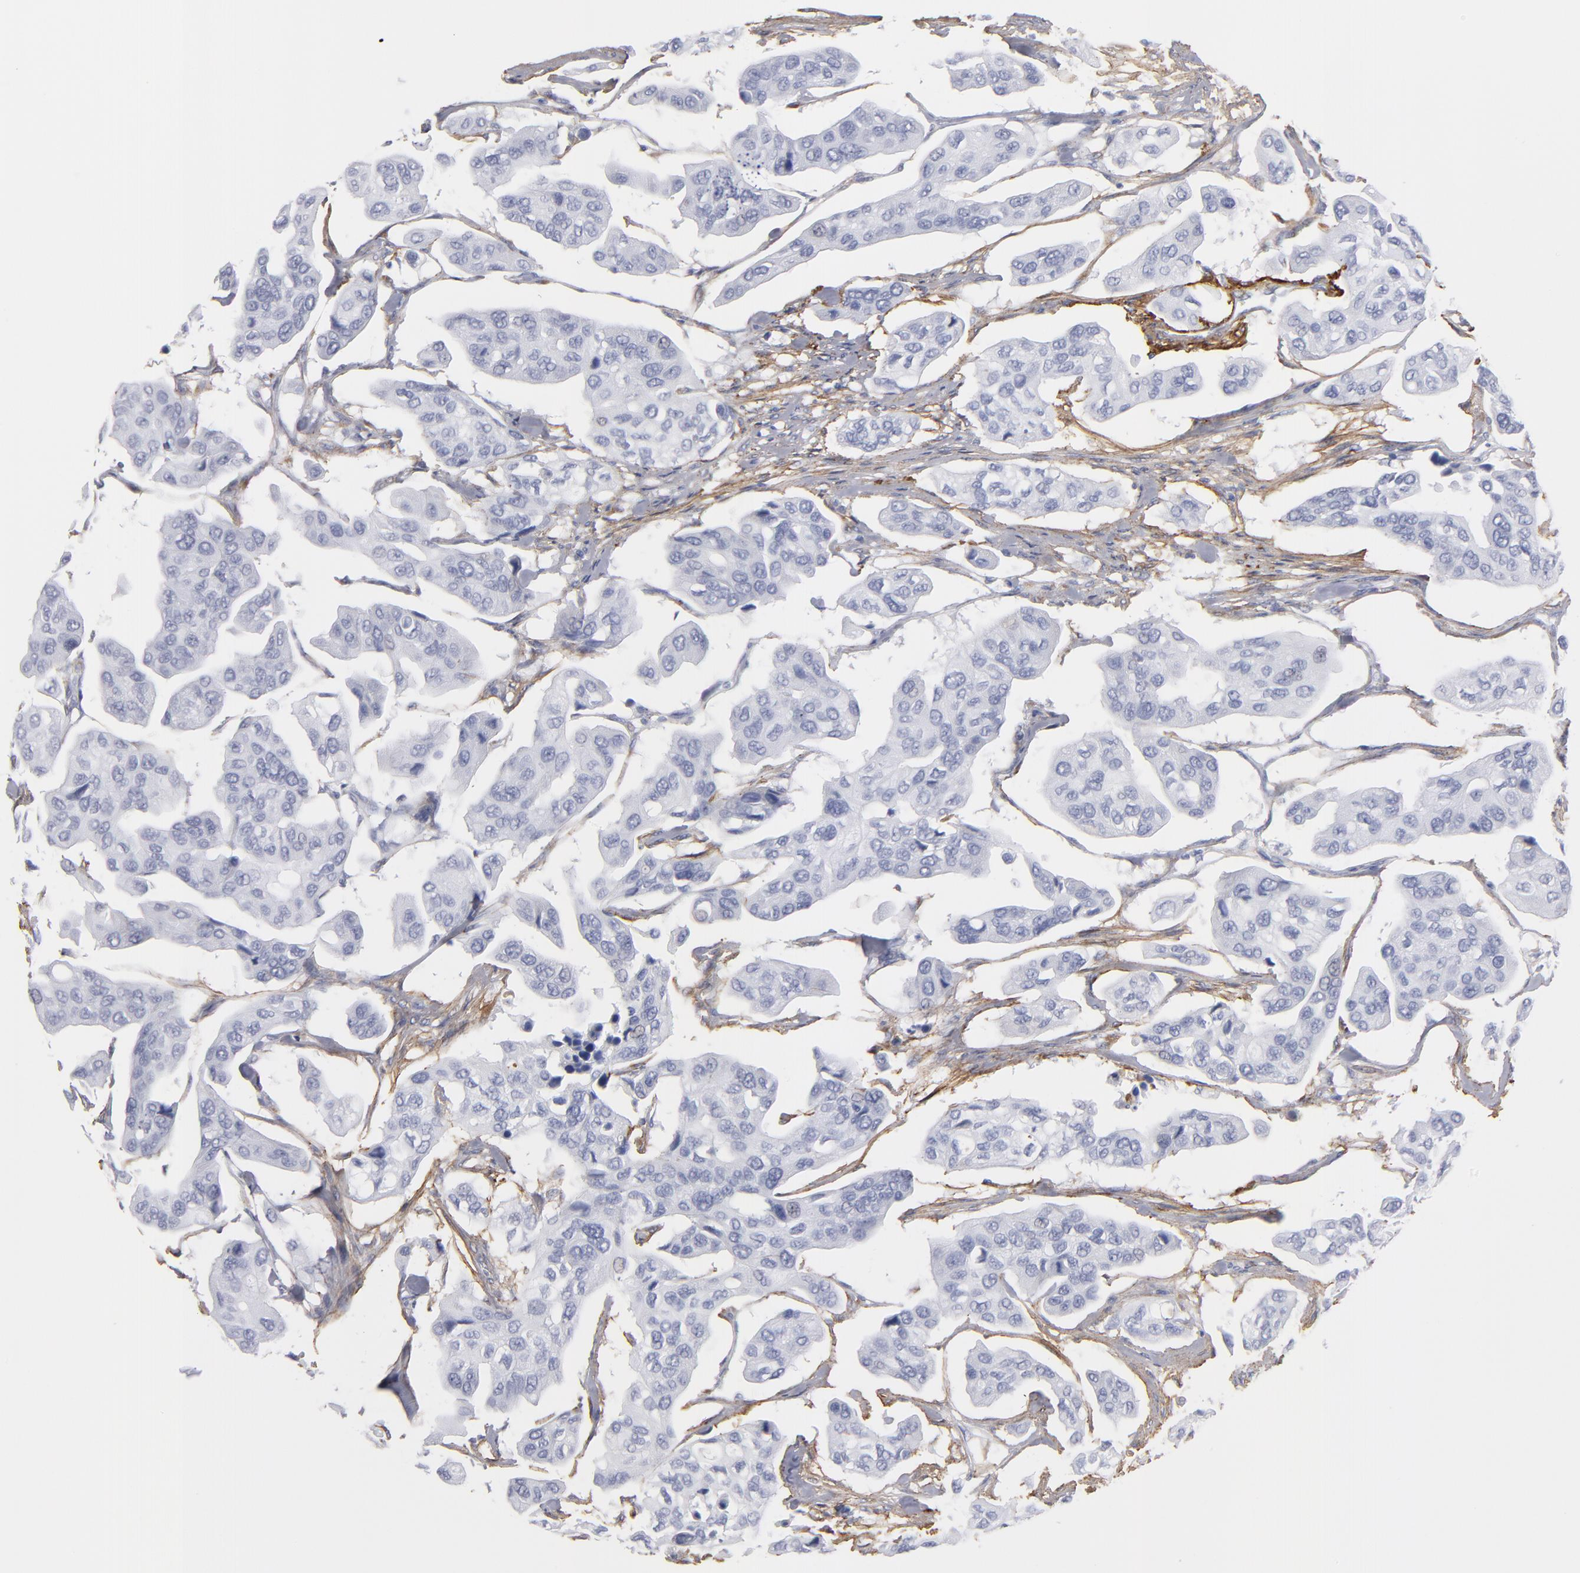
{"staining": {"intensity": "negative", "quantity": "none", "location": "none"}, "tissue": "urothelial cancer", "cell_type": "Tumor cells", "image_type": "cancer", "snomed": [{"axis": "morphology", "description": "Adenocarcinoma, NOS"}, {"axis": "topography", "description": "Urinary bladder"}], "caption": "This is an IHC photomicrograph of human adenocarcinoma. There is no positivity in tumor cells.", "gene": "EMILIN1", "patient": {"sex": "male", "age": 61}}